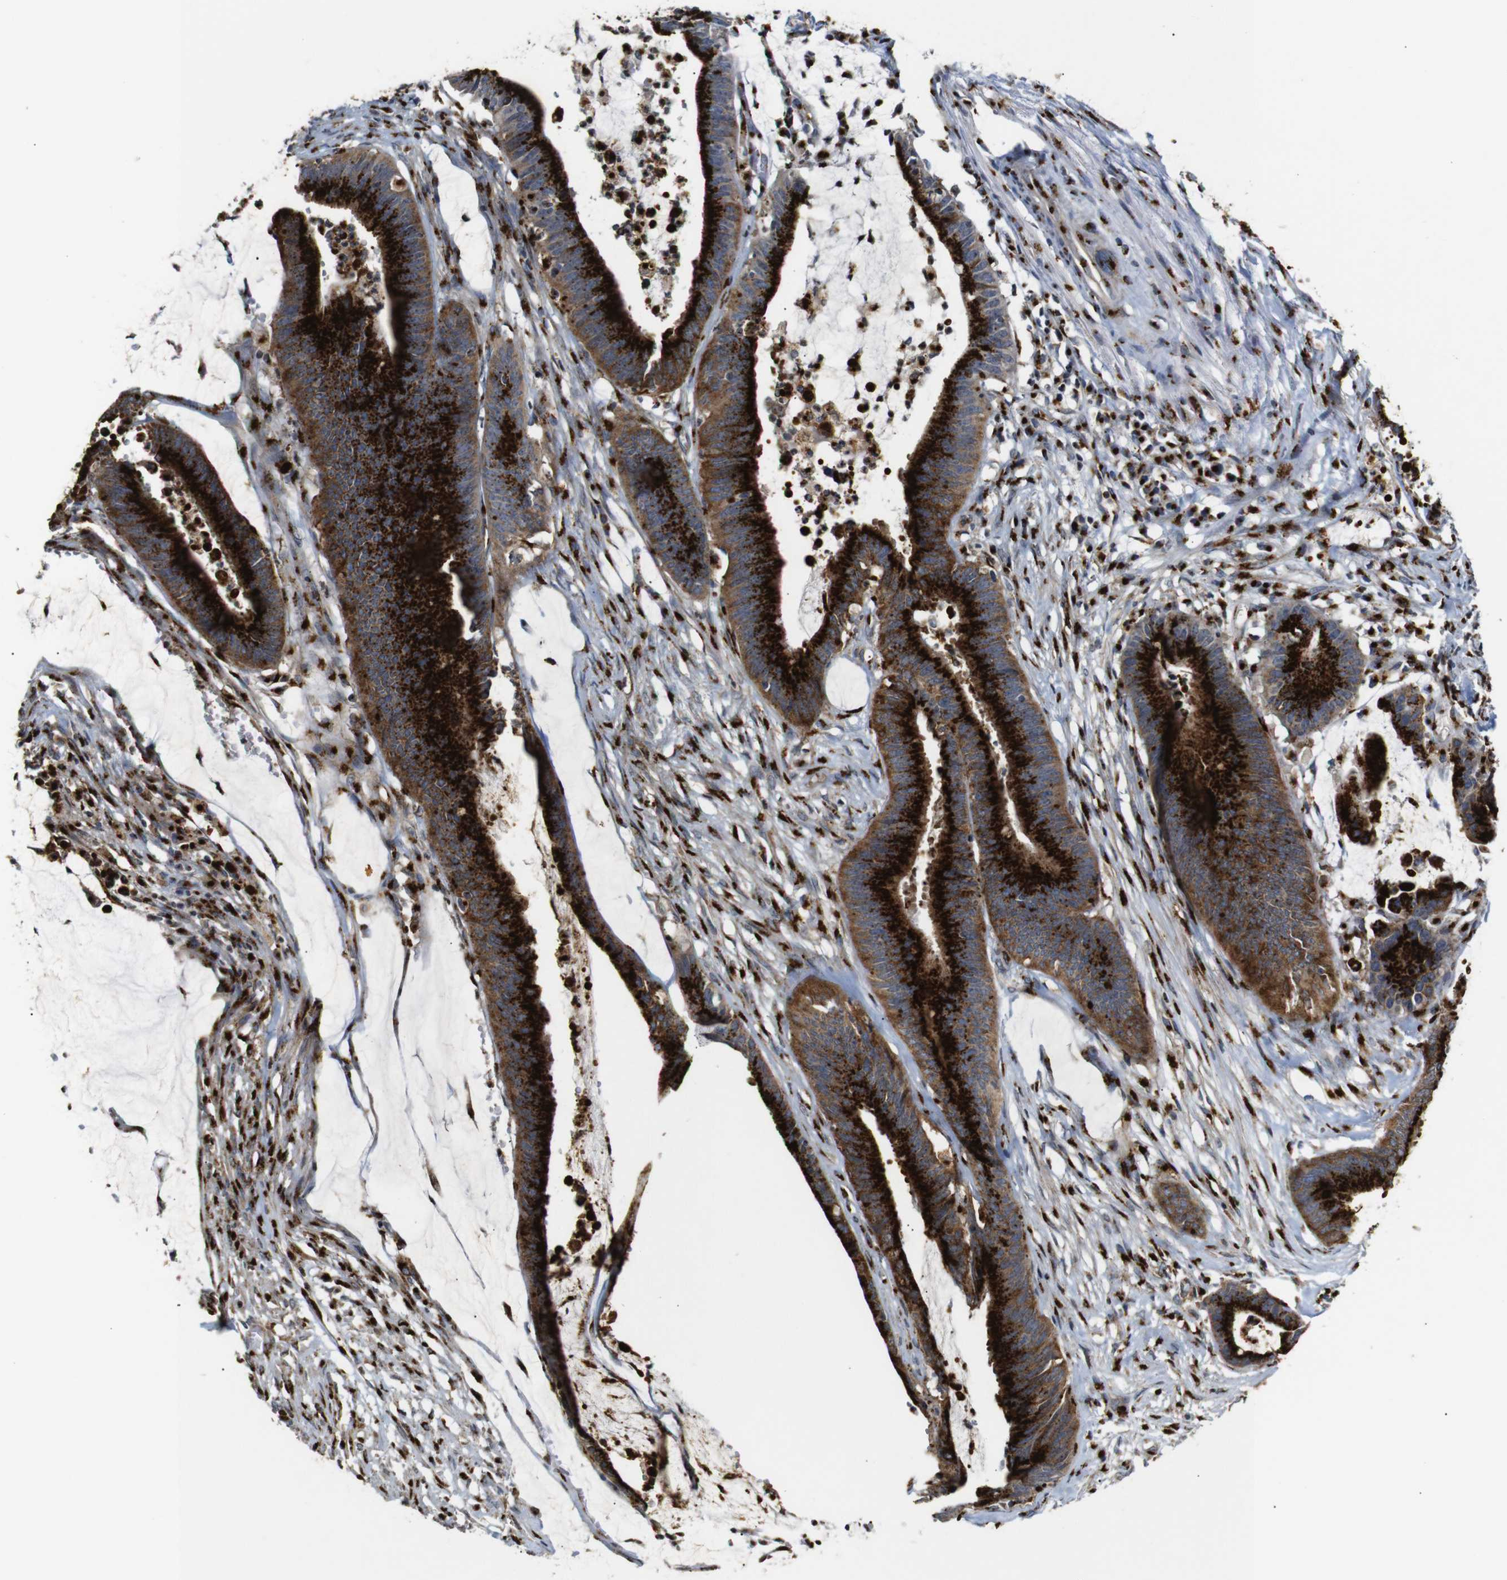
{"staining": {"intensity": "strong", "quantity": ">75%", "location": "cytoplasmic/membranous"}, "tissue": "colorectal cancer", "cell_type": "Tumor cells", "image_type": "cancer", "snomed": [{"axis": "morphology", "description": "Adenocarcinoma, NOS"}, {"axis": "topography", "description": "Rectum"}], "caption": "Immunohistochemistry (IHC) of human colorectal cancer (adenocarcinoma) reveals high levels of strong cytoplasmic/membranous staining in approximately >75% of tumor cells. The staining was performed using DAB (3,3'-diaminobenzidine) to visualize the protein expression in brown, while the nuclei were stained in blue with hematoxylin (Magnification: 20x).", "gene": "TGOLN2", "patient": {"sex": "female", "age": 66}}